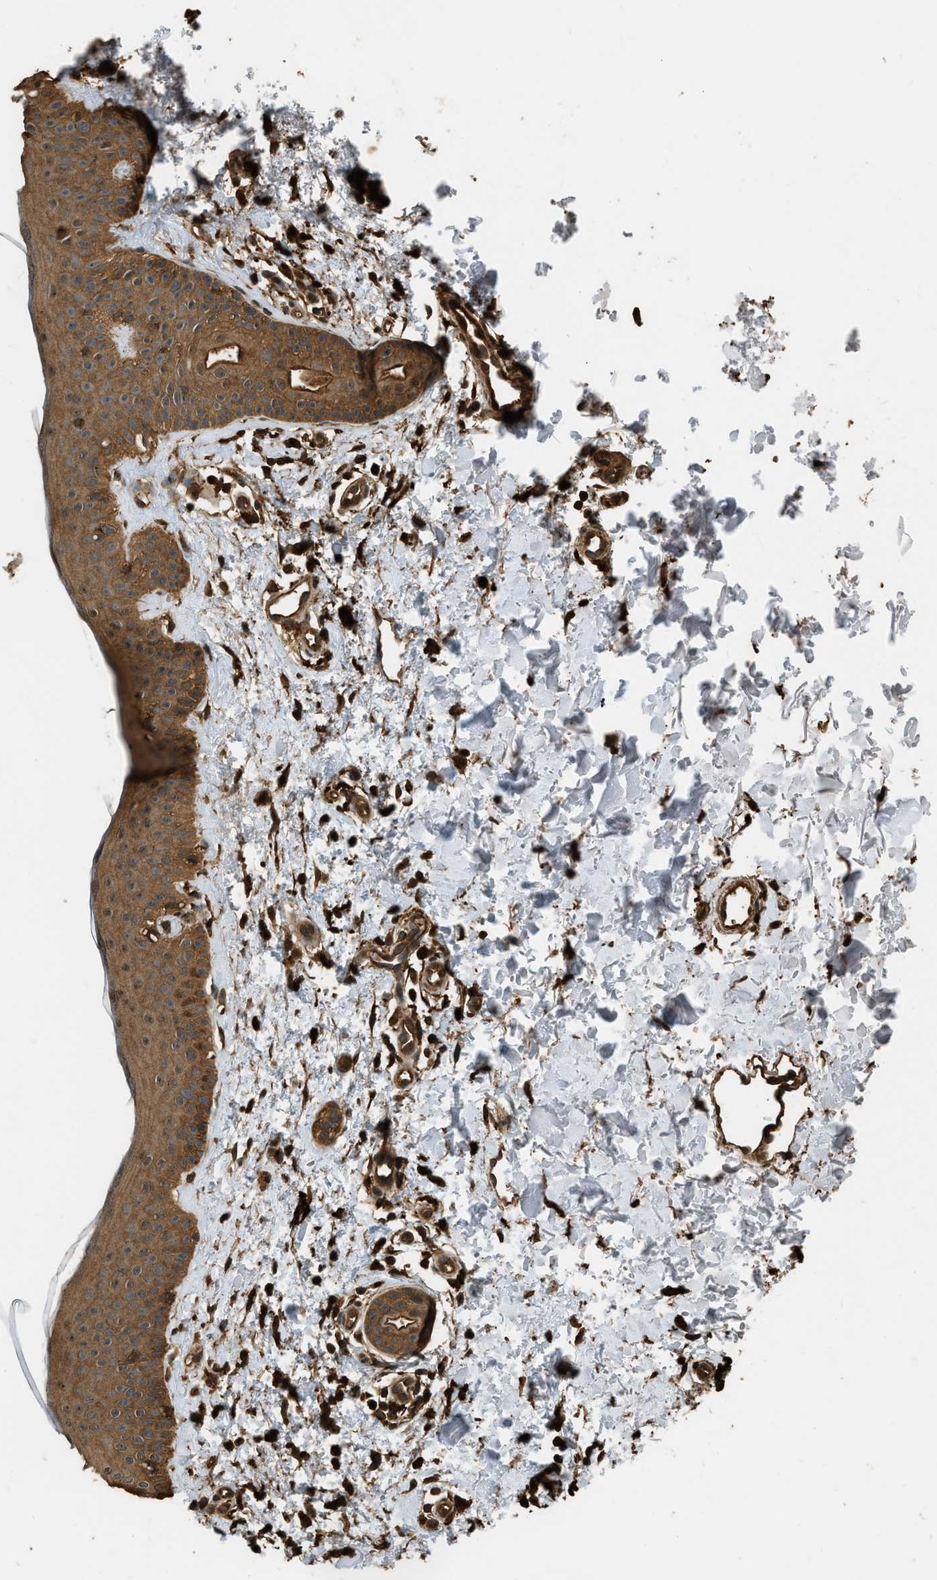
{"staining": {"intensity": "strong", "quantity": ">75%", "location": "cytoplasmic/membranous,nuclear"}, "tissue": "skin", "cell_type": "Fibroblasts", "image_type": "normal", "snomed": [{"axis": "morphology", "description": "Normal tissue, NOS"}, {"axis": "morphology", "description": "Malignant melanoma, NOS"}, {"axis": "topography", "description": "Skin"}], "caption": "Immunohistochemical staining of benign human skin exhibits high levels of strong cytoplasmic/membranous,nuclear staining in approximately >75% of fibroblasts.", "gene": "RAP2A", "patient": {"sex": "male", "age": 83}}